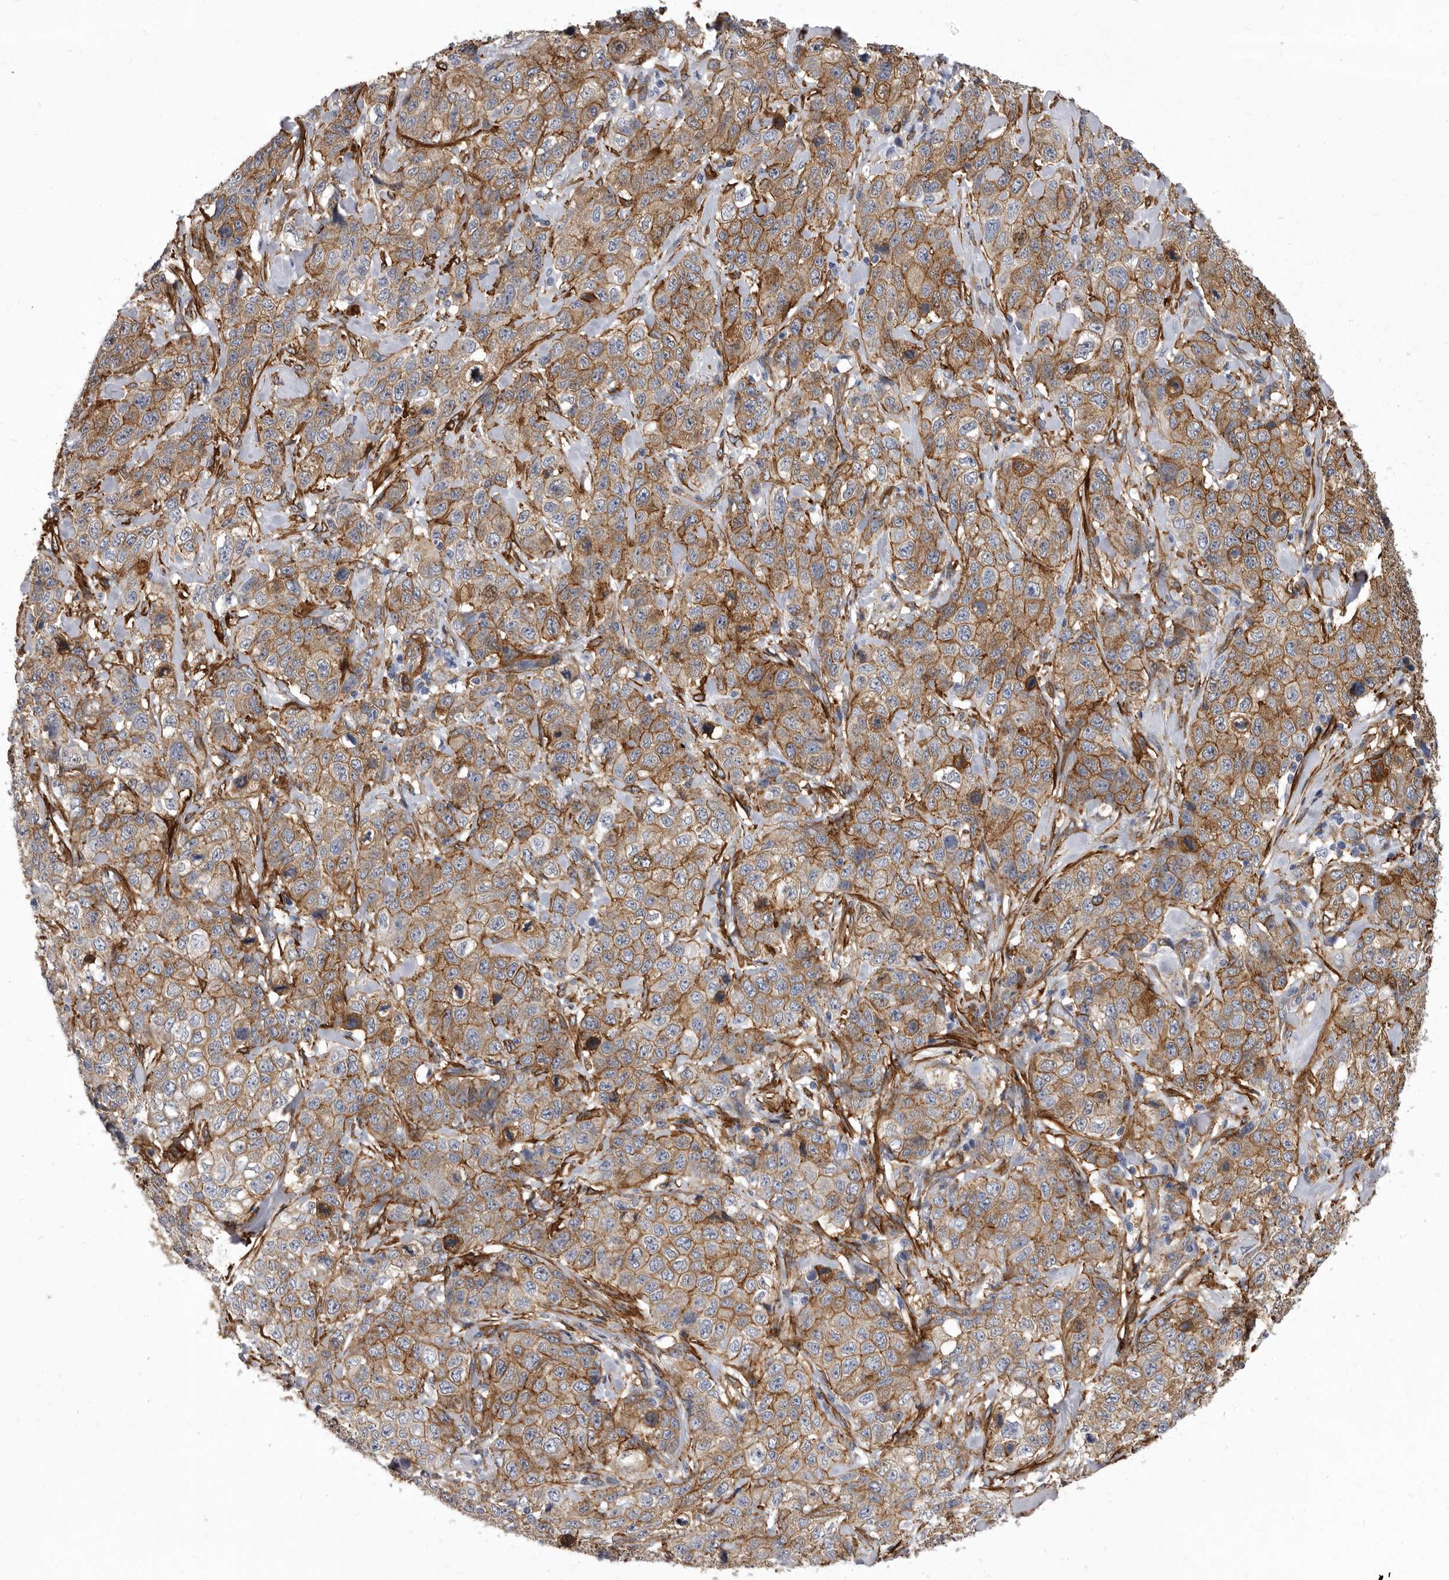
{"staining": {"intensity": "moderate", "quantity": ">75%", "location": "cytoplasmic/membranous"}, "tissue": "stomach cancer", "cell_type": "Tumor cells", "image_type": "cancer", "snomed": [{"axis": "morphology", "description": "Adenocarcinoma, NOS"}, {"axis": "topography", "description": "Stomach"}], "caption": "This photomicrograph reveals immunohistochemistry staining of stomach cancer (adenocarcinoma), with medium moderate cytoplasmic/membranous staining in approximately >75% of tumor cells.", "gene": "ENAH", "patient": {"sex": "male", "age": 48}}